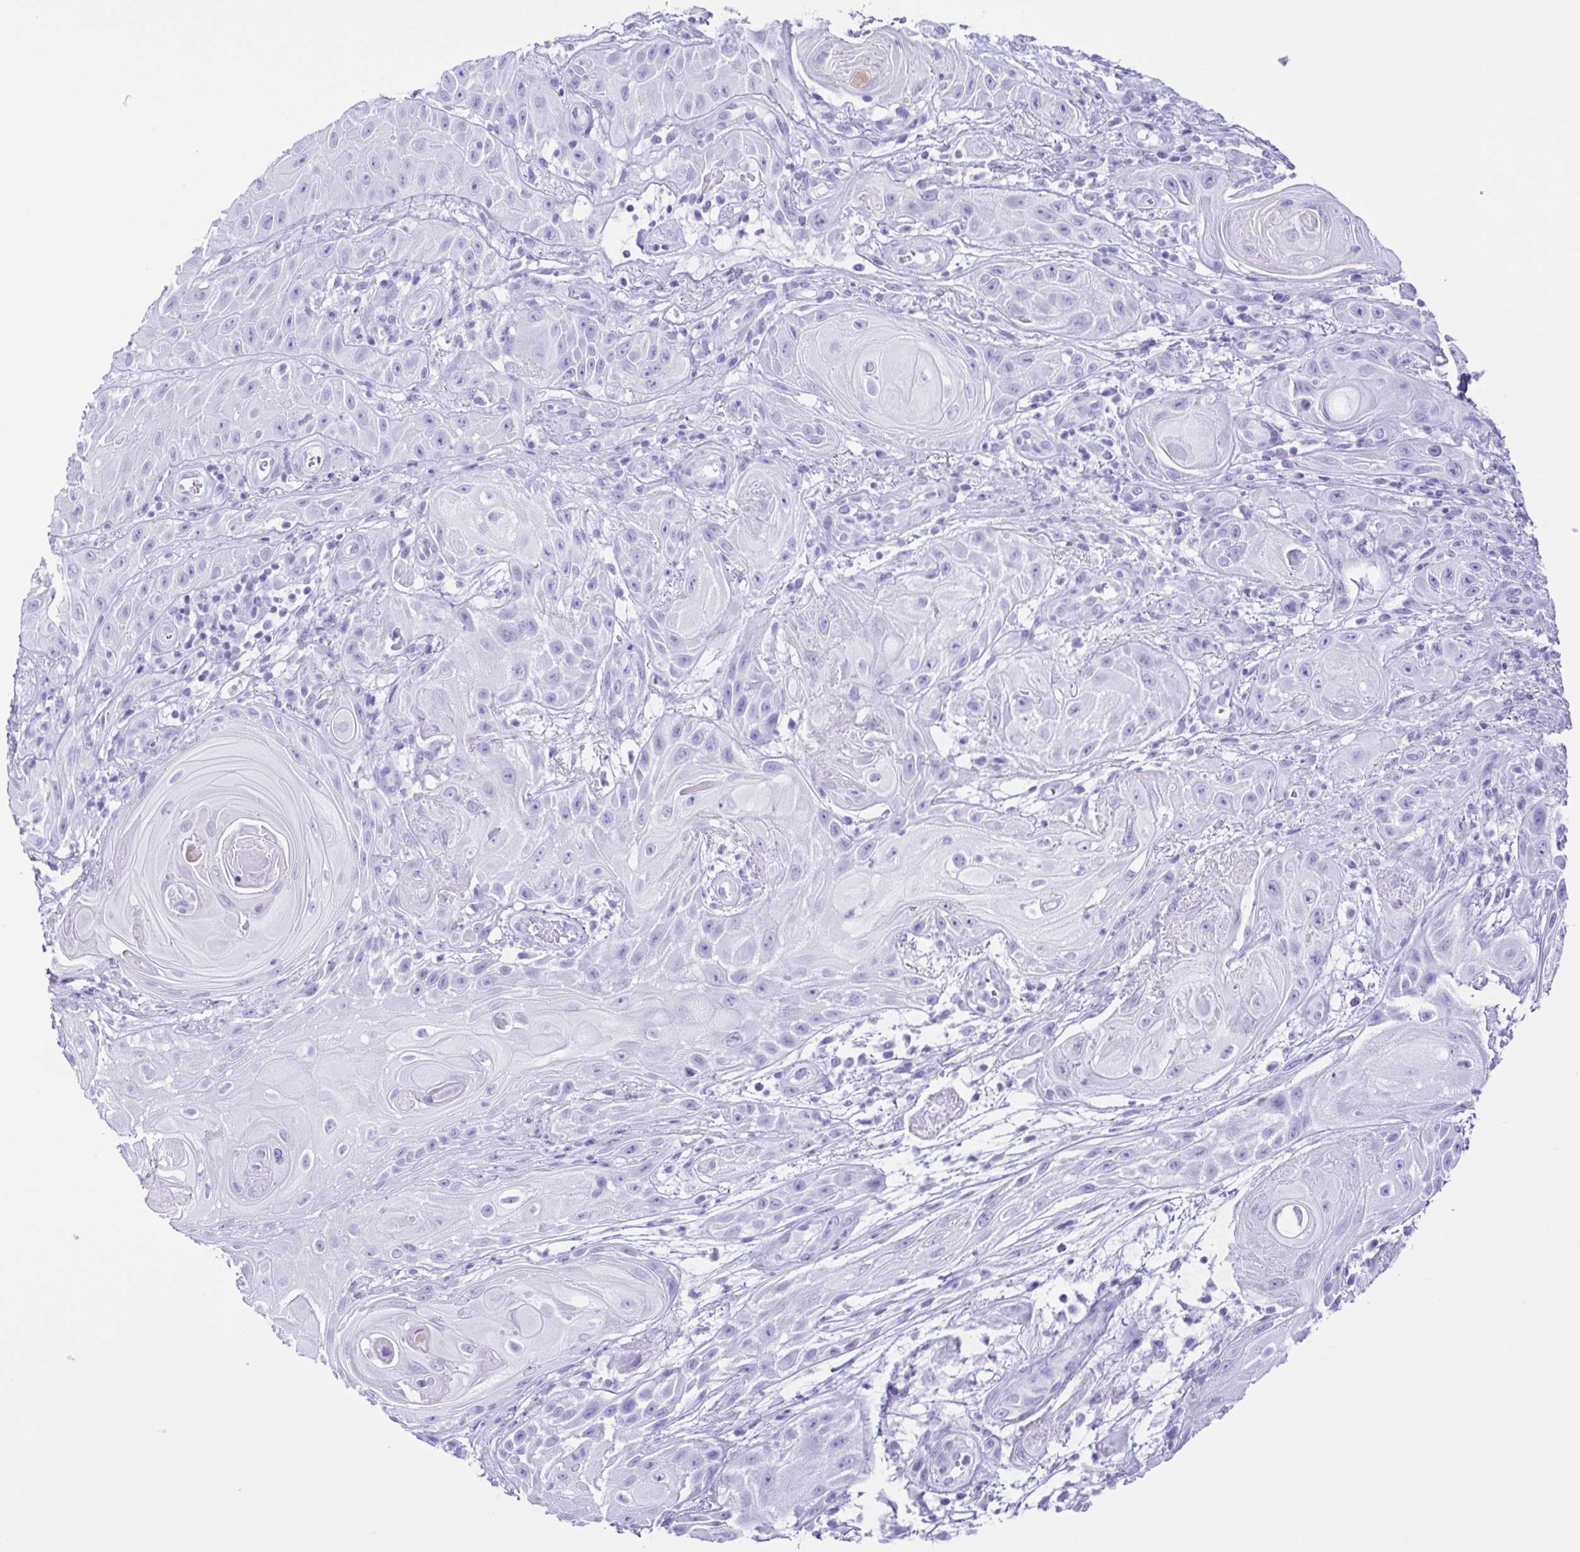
{"staining": {"intensity": "negative", "quantity": "none", "location": "none"}, "tissue": "skin cancer", "cell_type": "Tumor cells", "image_type": "cancer", "snomed": [{"axis": "morphology", "description": "Squamous cell carcinoma, NOS"}, {"axis": "topography", "description": "Skin"}], "caption": "Photomicrograph shows no protein staining in tumor cells of skin cancer tissue.", "gene": "ERP27", "patient": {"sex": "male", "age": 62}}